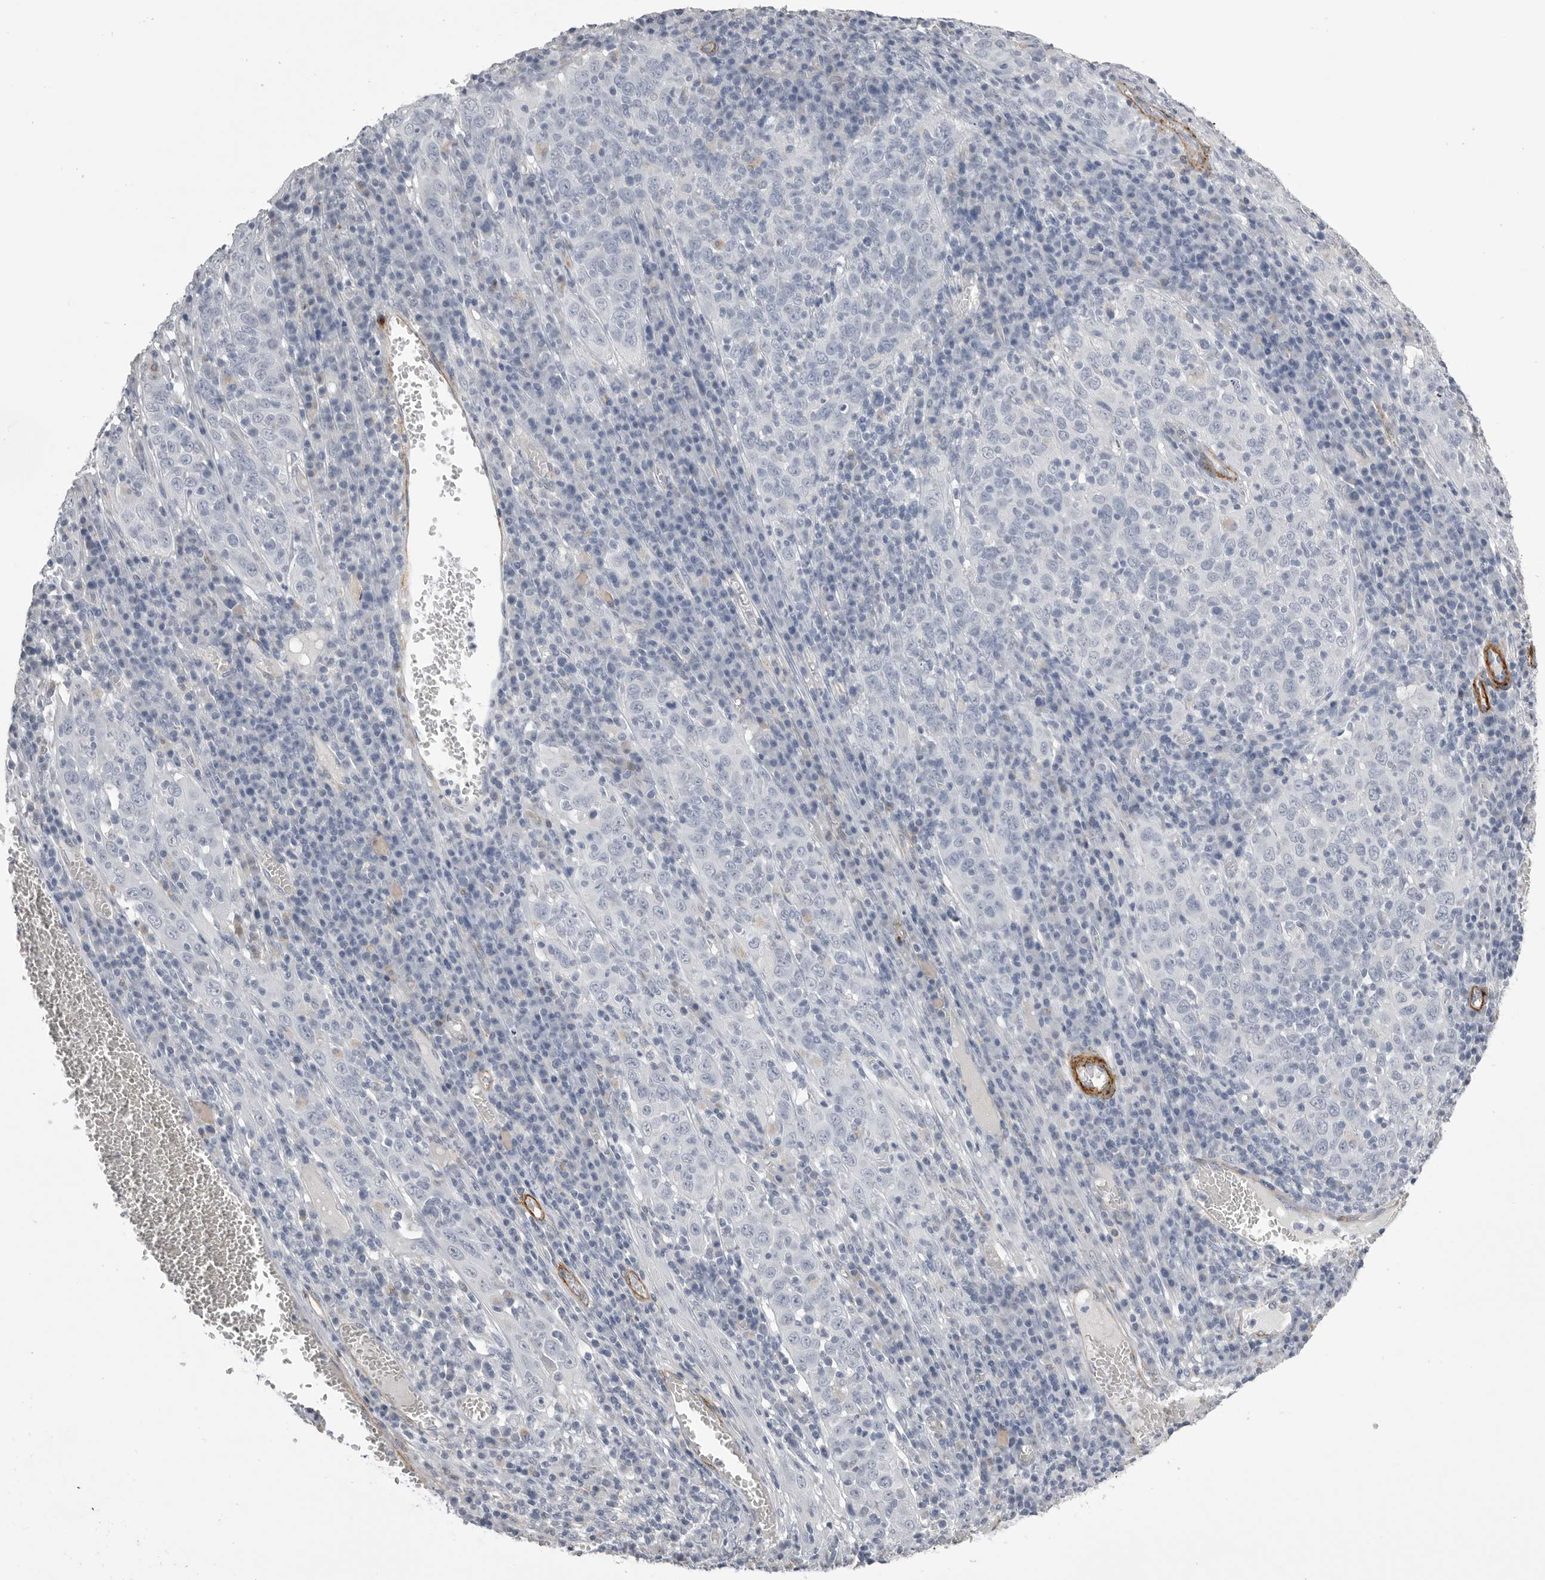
{"staining": {"intensity": "negative", "quantity": "none", "location": "none"}, "tissue": "cervical cancer", "cell_type": "Tumor cells", "image_type": "cancer", "snomed": [{"axis": "morphology", "description": "Squamous cell carcinoma, NOS"}, {"axis": "topography", "description": "Cervix"}], "caption": "Immunohistochemistry image of neoplastic tissue: human cervical cancer (squamous cell carcinoma) stained with DAB exhibits no significant protein staining in tumor cells.", "gene": "AOC3", "patient": {"sex": "female", "age": 46}}